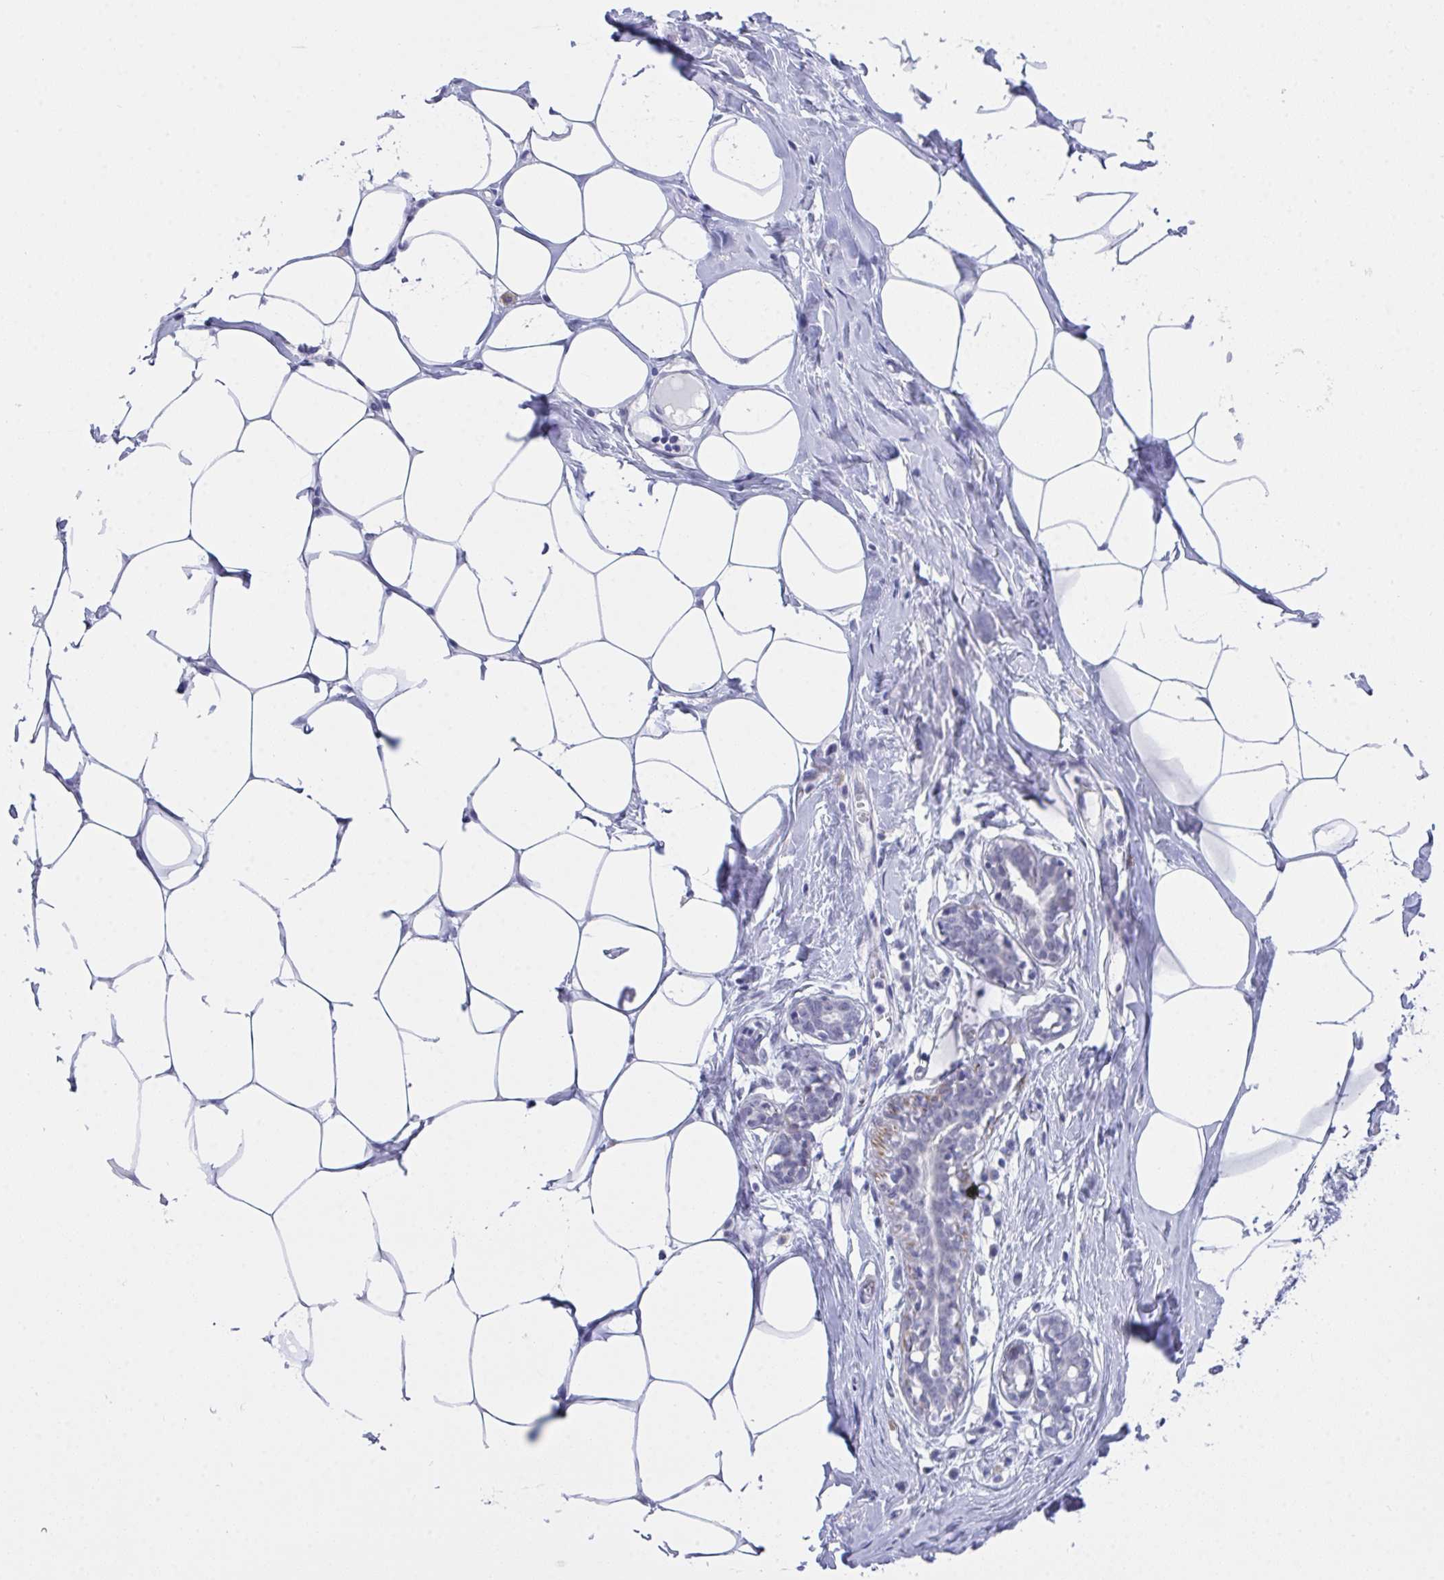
{"staining": {"intensity": "negative", "quantity": "none", "location": "none"}, "tissue": "breast", "cell_type": "Adipocytes", "image_type": "normal", "snomed": [{"axis": "morphology", "description": "Normal tissue, NOS"}, {"axis": "topography", "description": "Breast"}], "caption": "Immunohistochemistry of normal breast reveals no expression in adipocytes.", "gene": "FBXL22", "patient": {"sex": "female", "age": 27}}